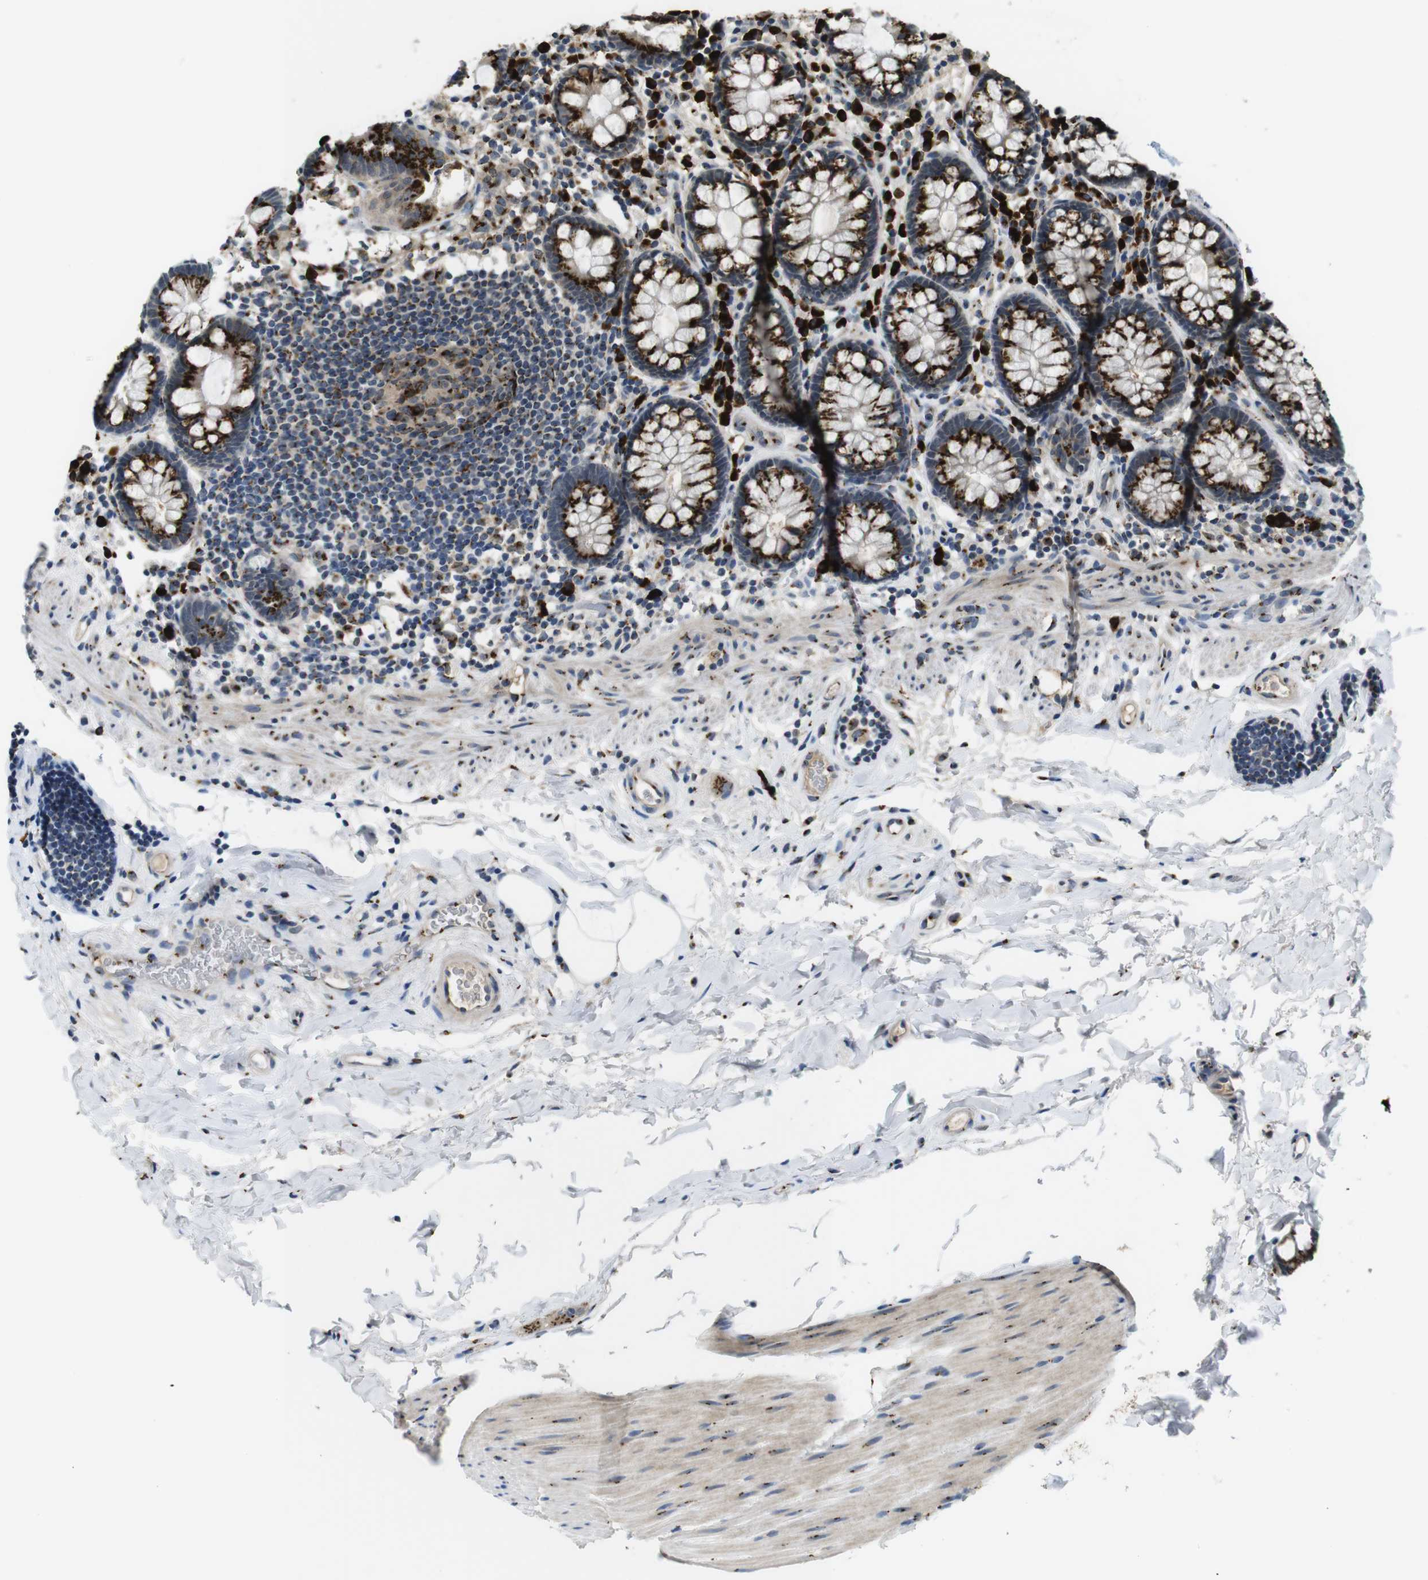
{"staining": {"intensity": "moderate", "quantity": ">75%", "location": "cytoplasmic/membranous"}, "tissue": "colon", "cell_type": "Endothelial cells", "image_type": "normal", "snomed": [{"axis": "morphology", "description": "Normal tissue, NOS"}, {"axis": "topography", "description": "Colon"}], "caption": "IHC of unremarkable colon displays medium levels of moderate cytoplasmic/membranous positivity in approximately >75% of endothelial cells.", "gene": "ZFPL1", "patient": {"sex": "female", "age": 80}}